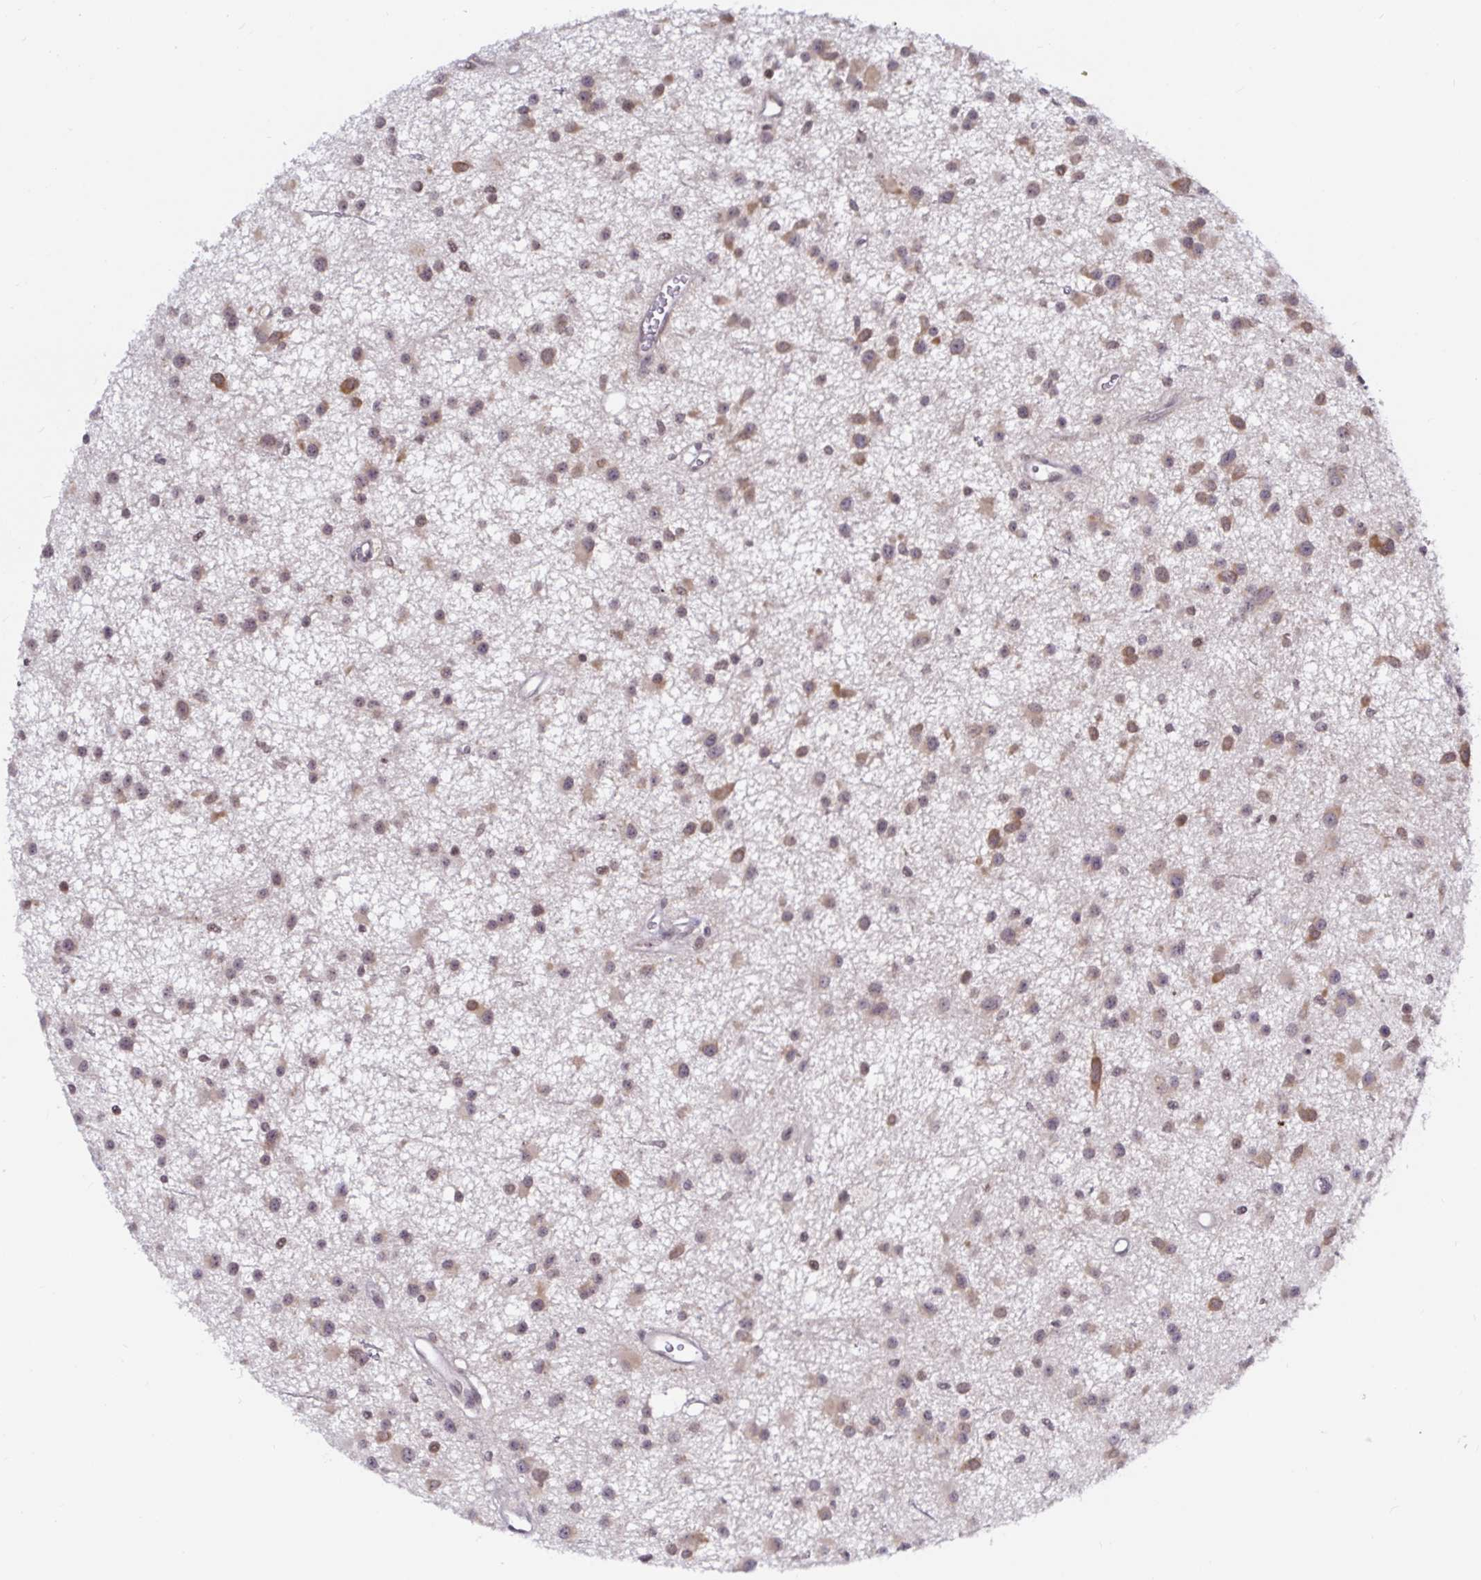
{"staining": {"intensity": "weak", "quantity": ">75%", "location": "cytoplasmic/membranous"}, "tissue": "glioma", "cell_type": "Tumor cells", "image_type": "cancer", "snomed": [{"axis": "morphology", "description": "Glioma, malignant, Low grade"}, {"axis": "topography", "description": "Brain"}], "caption": "This micrograph shows low-grade glioma (malignant) stained with immunohistochemistry (IHC) to label a protein in brown. The cytoplasmic/membranous of tumor cells show weak positivity for the protein. Nuclei are counter-stained blue.", "gene": "LARP1", "patient": {"sex": "male", "age": 43}}